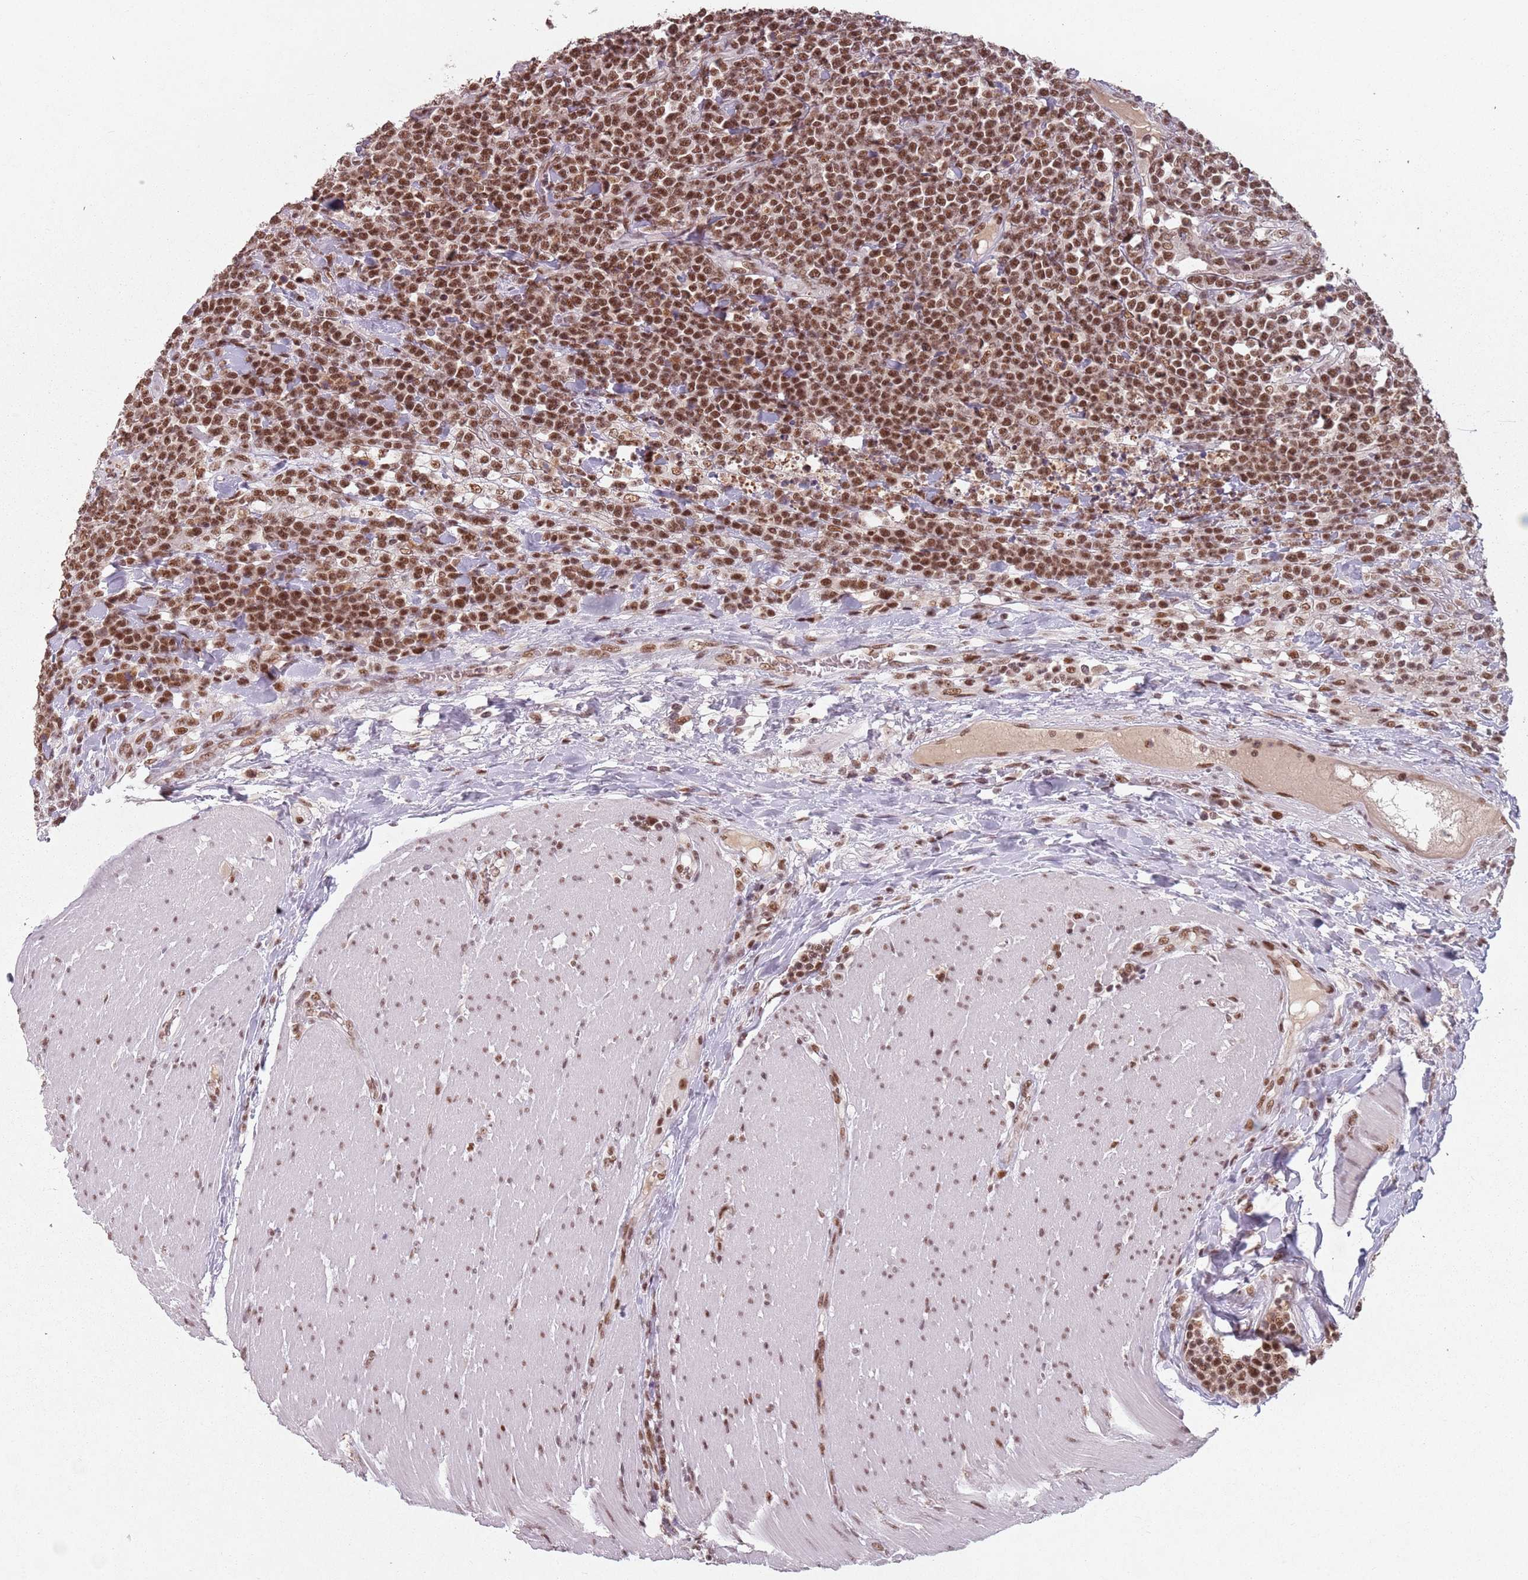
{"staining": {"intensity": "moderate", "quantity": ">75%", "location": "nuclear"}, "tissue": "lymphoma", "cell_type": "Tumor cells", "image_type": "cancer", "snomed": [{"axis": "morphology", "description": "Malignant lymphoma, non-Hodgkin's type, High grade"}, {"axis": "topography", "description": "Small intestine"}], "caption": "Moderate nuclear protein staining is seen in about >75% of tumor cells in high-grade malignant lymphoma, non-Hodgkin's type.", "gene": "NCBP1", "patient": {"sex": "male", "age": 8}}